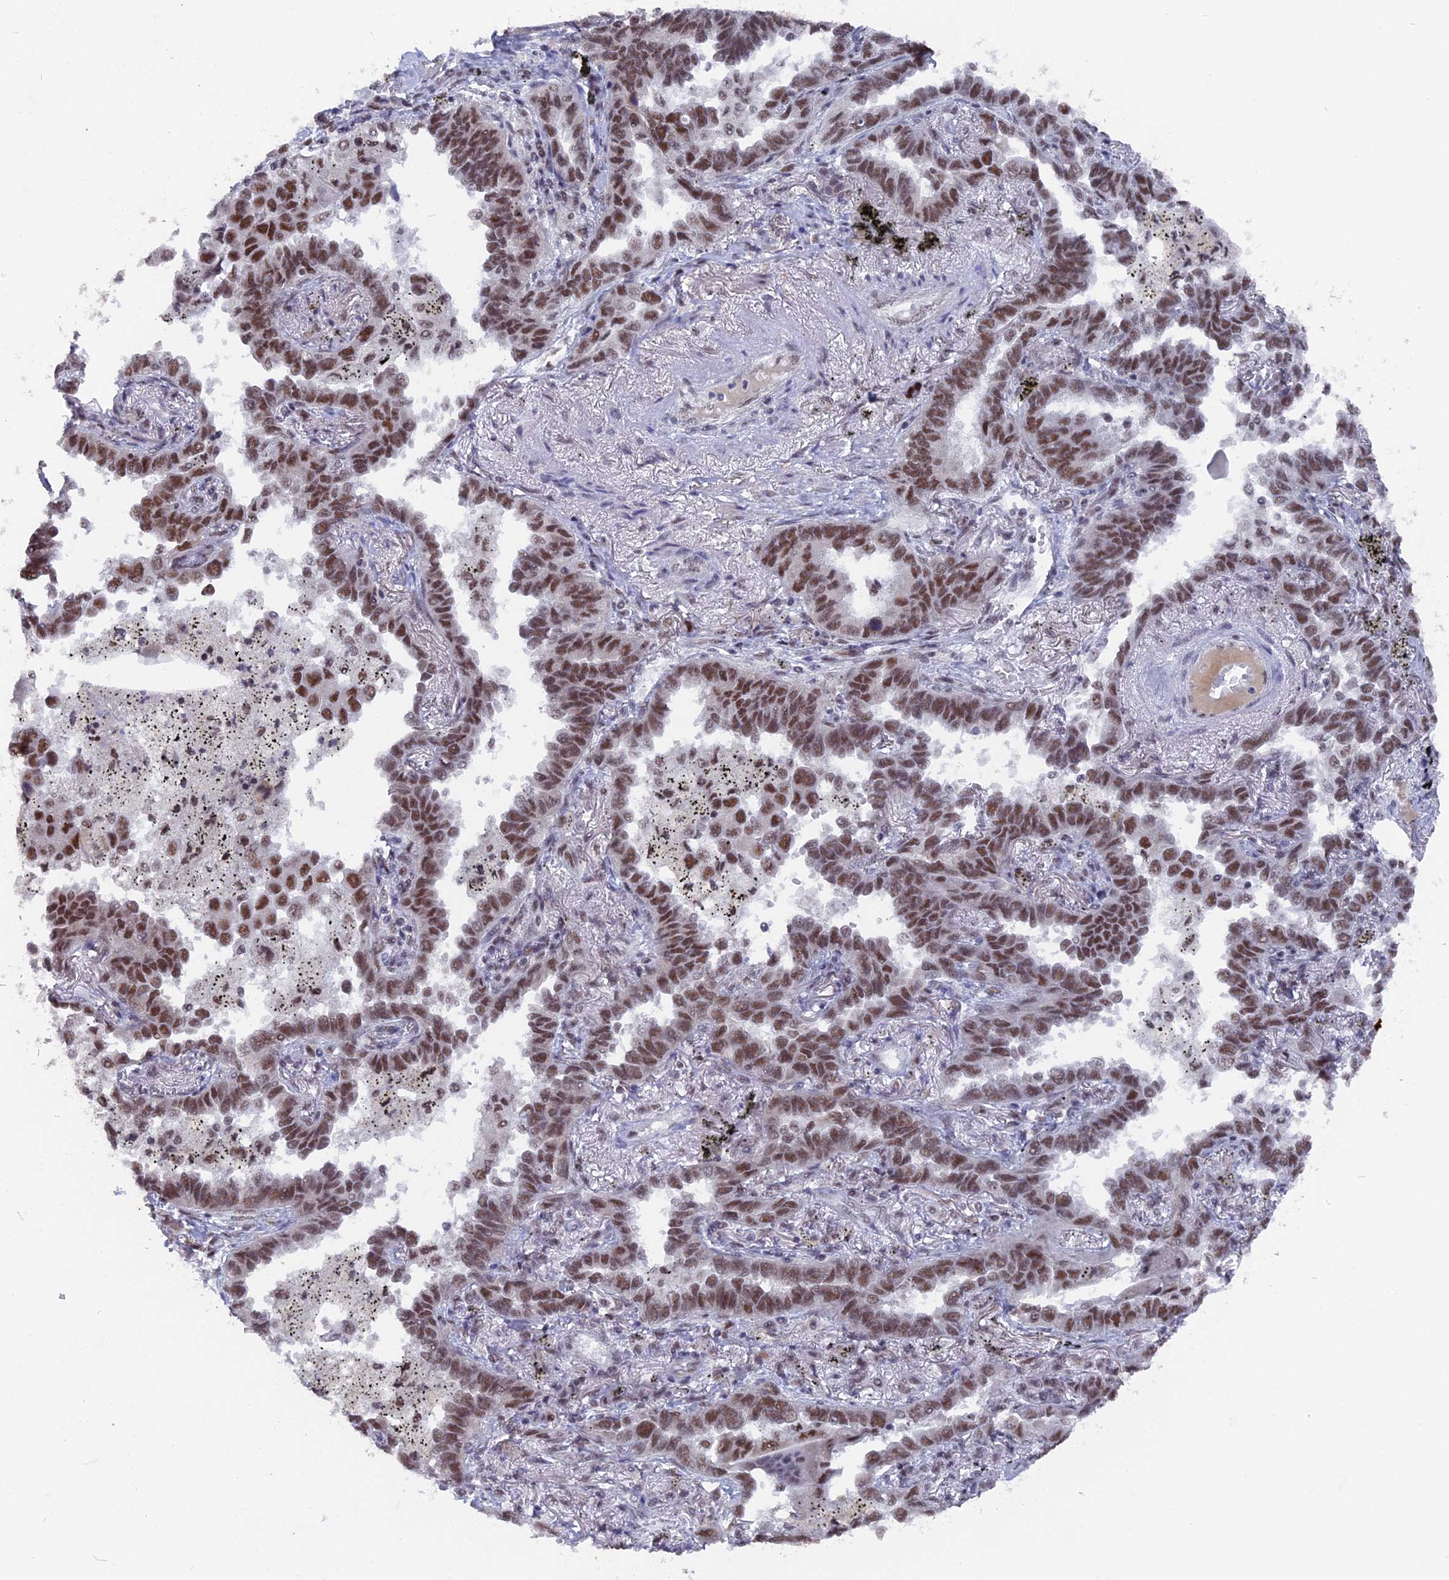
{"staining": {"intensity": "moderate", "quantity": ">75%", "location": "nuclear"}, "tissue": "lung cancer", "cell_type": "Tumor cells", "image_type": "cancer", "snomed": [{"axis": "morphology", "description": "Adenocarcinoma, NOS"}, {"axis": "topography", "description": "Lung"}], "caption": "Lung adenocarcinoma stained with immunohistochemistry (IHC) demonstrates moderate nuclear positivity in approximately >75% of tumor cells. The staining was performed using DAB (3,3'-diaminobenzidine) to visualize the protein expression in brown, while the nuclei were stained in blue with hematoxylin (Magnification: 20x).", "gene": "SF3A2", "patient": {"sex": "male", "age": 67}}